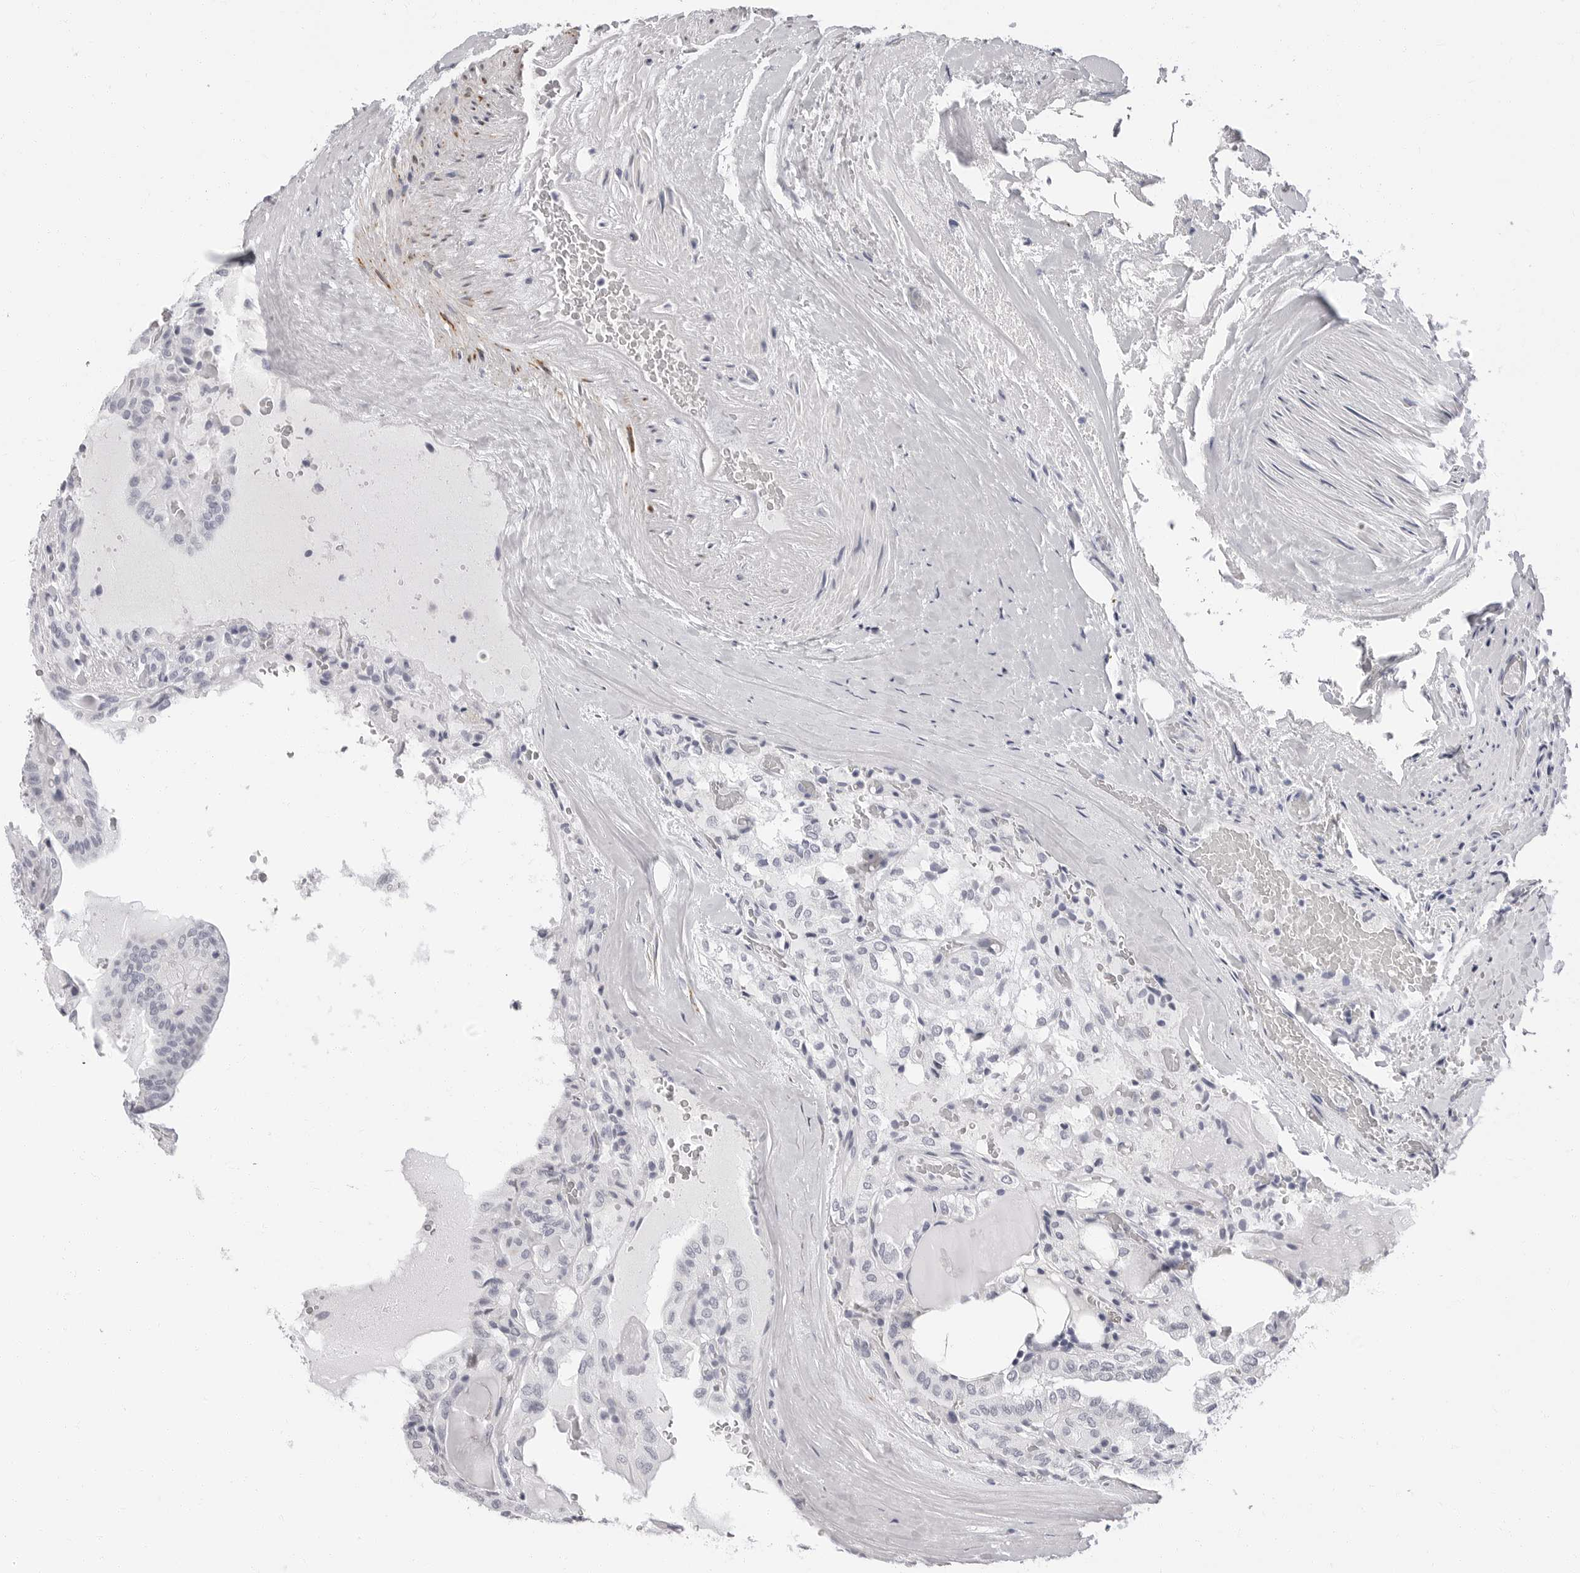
{"staining": {"intensity": "negative", "quantity": "none", "location": "none"}, "tissue": "thyroid cancer", "cell_type": "Tumor cells", "image_type": "cancer", "snomed": [{"axis": "morphology", "description": "Papillary adenocarcinoma, NOS"}, {"axis": "topography", "description": "Thyroid gland"}], "caption": "This is a micrograph of IHC staining of thyroid cancer, which shows no staining in tumor cells.", "gene": "ERICH3", "patient": {"sex": "male", "age": 77}}